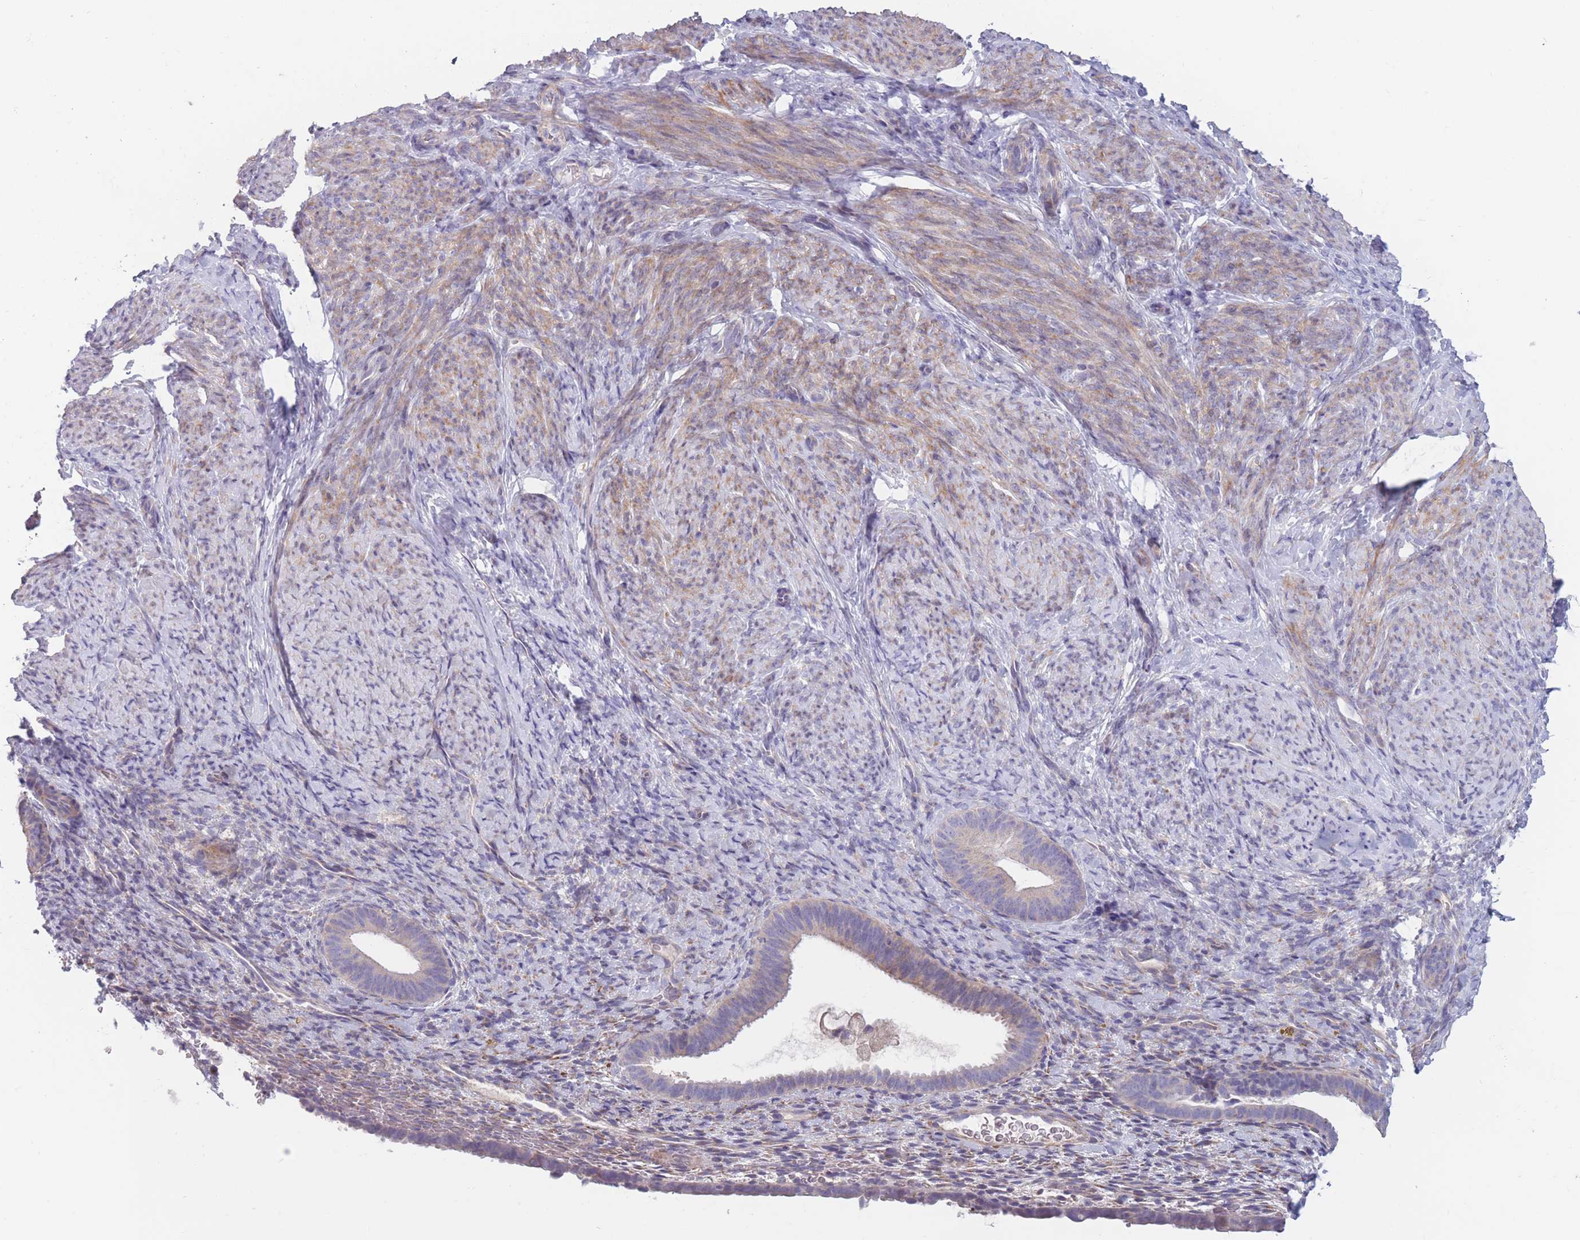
{"staining": {"intensity": "negative", "quantity": "none", "location": "none"}, "tissue": "endometrium", "cell_type": "Cells in endometrial stroma", "image_type": "normal", "snomed": [{"axis": "morphology", "description": "Normal tissue, NOS"}, {"axis": "topography", "description": "Endometrium"}], "caption": "A high-resolution image shows IHC staining of unremarkable endometrium, which shows no significant staining in cells in endometrial stroma.", "gene": "CCNQ", "patient": {"sex": "female", "age": 65}}